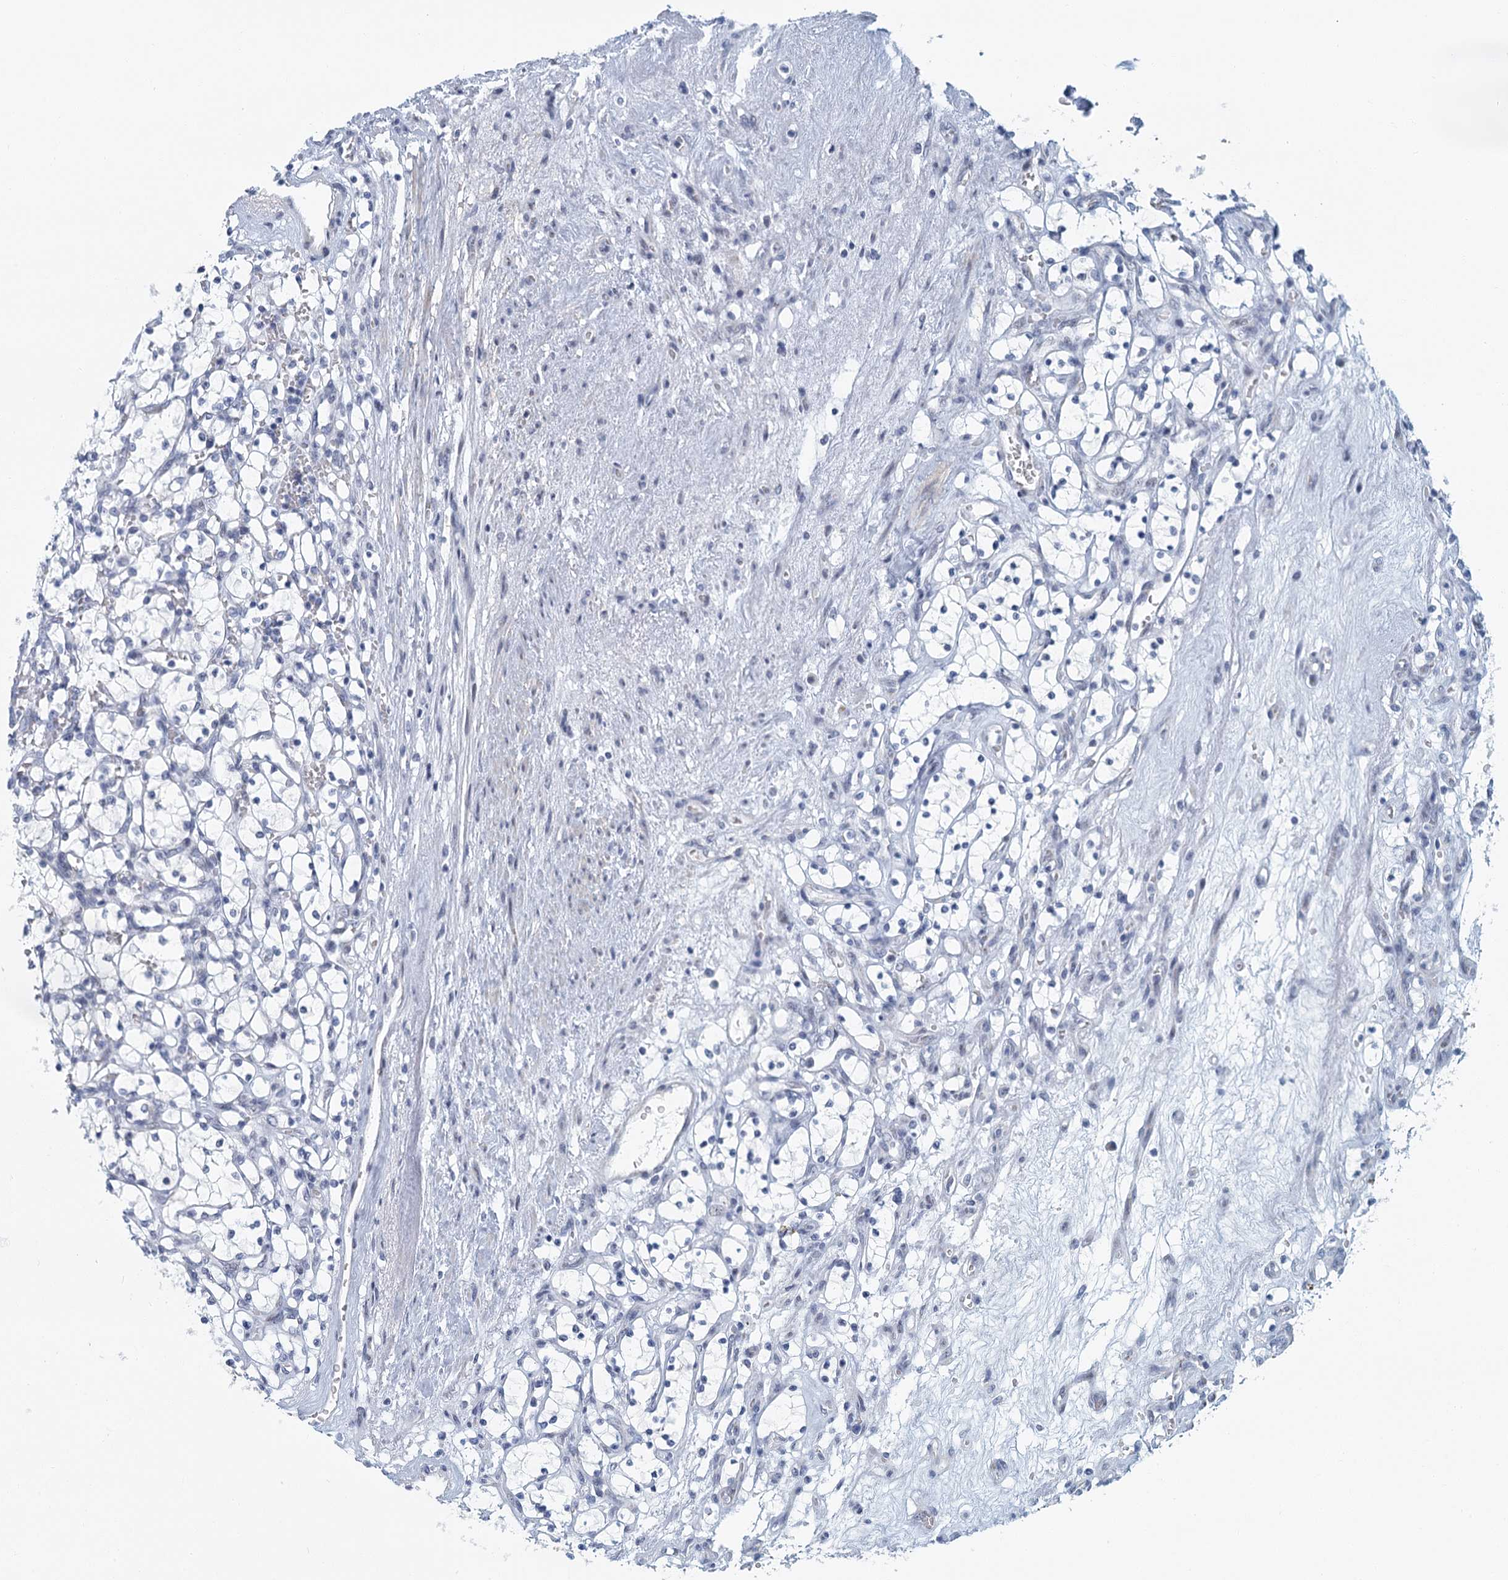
{"staining": {"intensity": "negative", "quantity": "none", "location": "none"}, "tissue": "renal cancer", "cell_type": "Tumor cells", "image_type": "cancer", "snomed": [{"axis": "morphology", "description": "Adenocarcinoma, NOS"}, {"axis": "topography", "description": "Kidney"}], "caption": "Tumor cells show no significant protein expression in renal cancer (adenocarcinoma).", "gene": "ZNF527", "patient": {"sex": "female", "age": 69}}